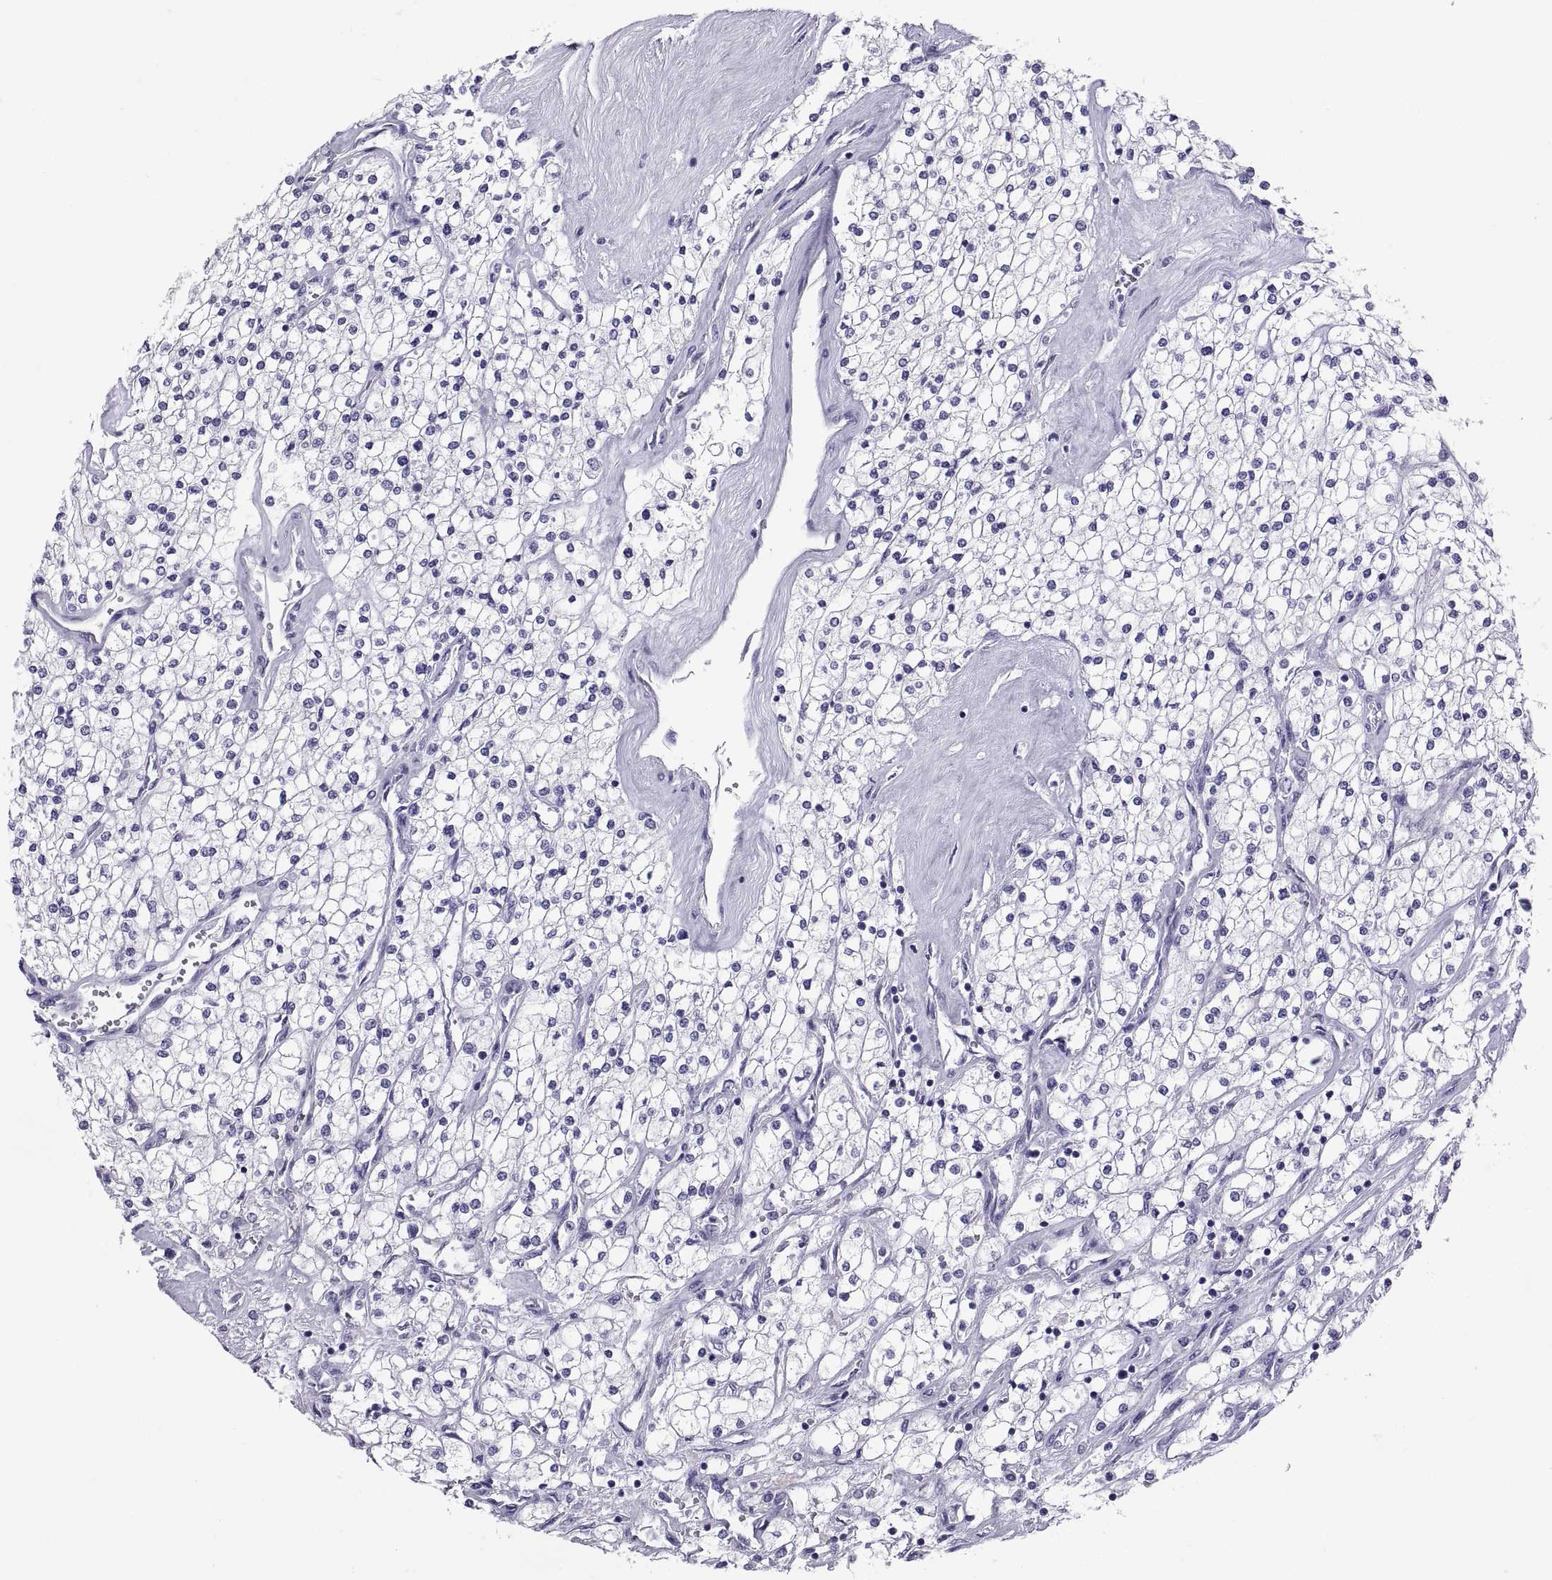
{"staining": {"intensity": "negative", "quantity": "none", "location": "none"}, "tissue": "renal cancer", "cell_type": "Tumor cells", "image_type": "cancer", "snomed": [{"axis": "morphology", "description": "Adenocarcinoma, NOS"}, {"axis": "topography", "description": "Kidney"}], "caption": "This is an immunohistochemistry (IHC) image of renal cancer (adenocarcinoma). There is no expression in tumor cells.", "gene": "RNASE12", "patient": {"sex": "male", "age": 80}}